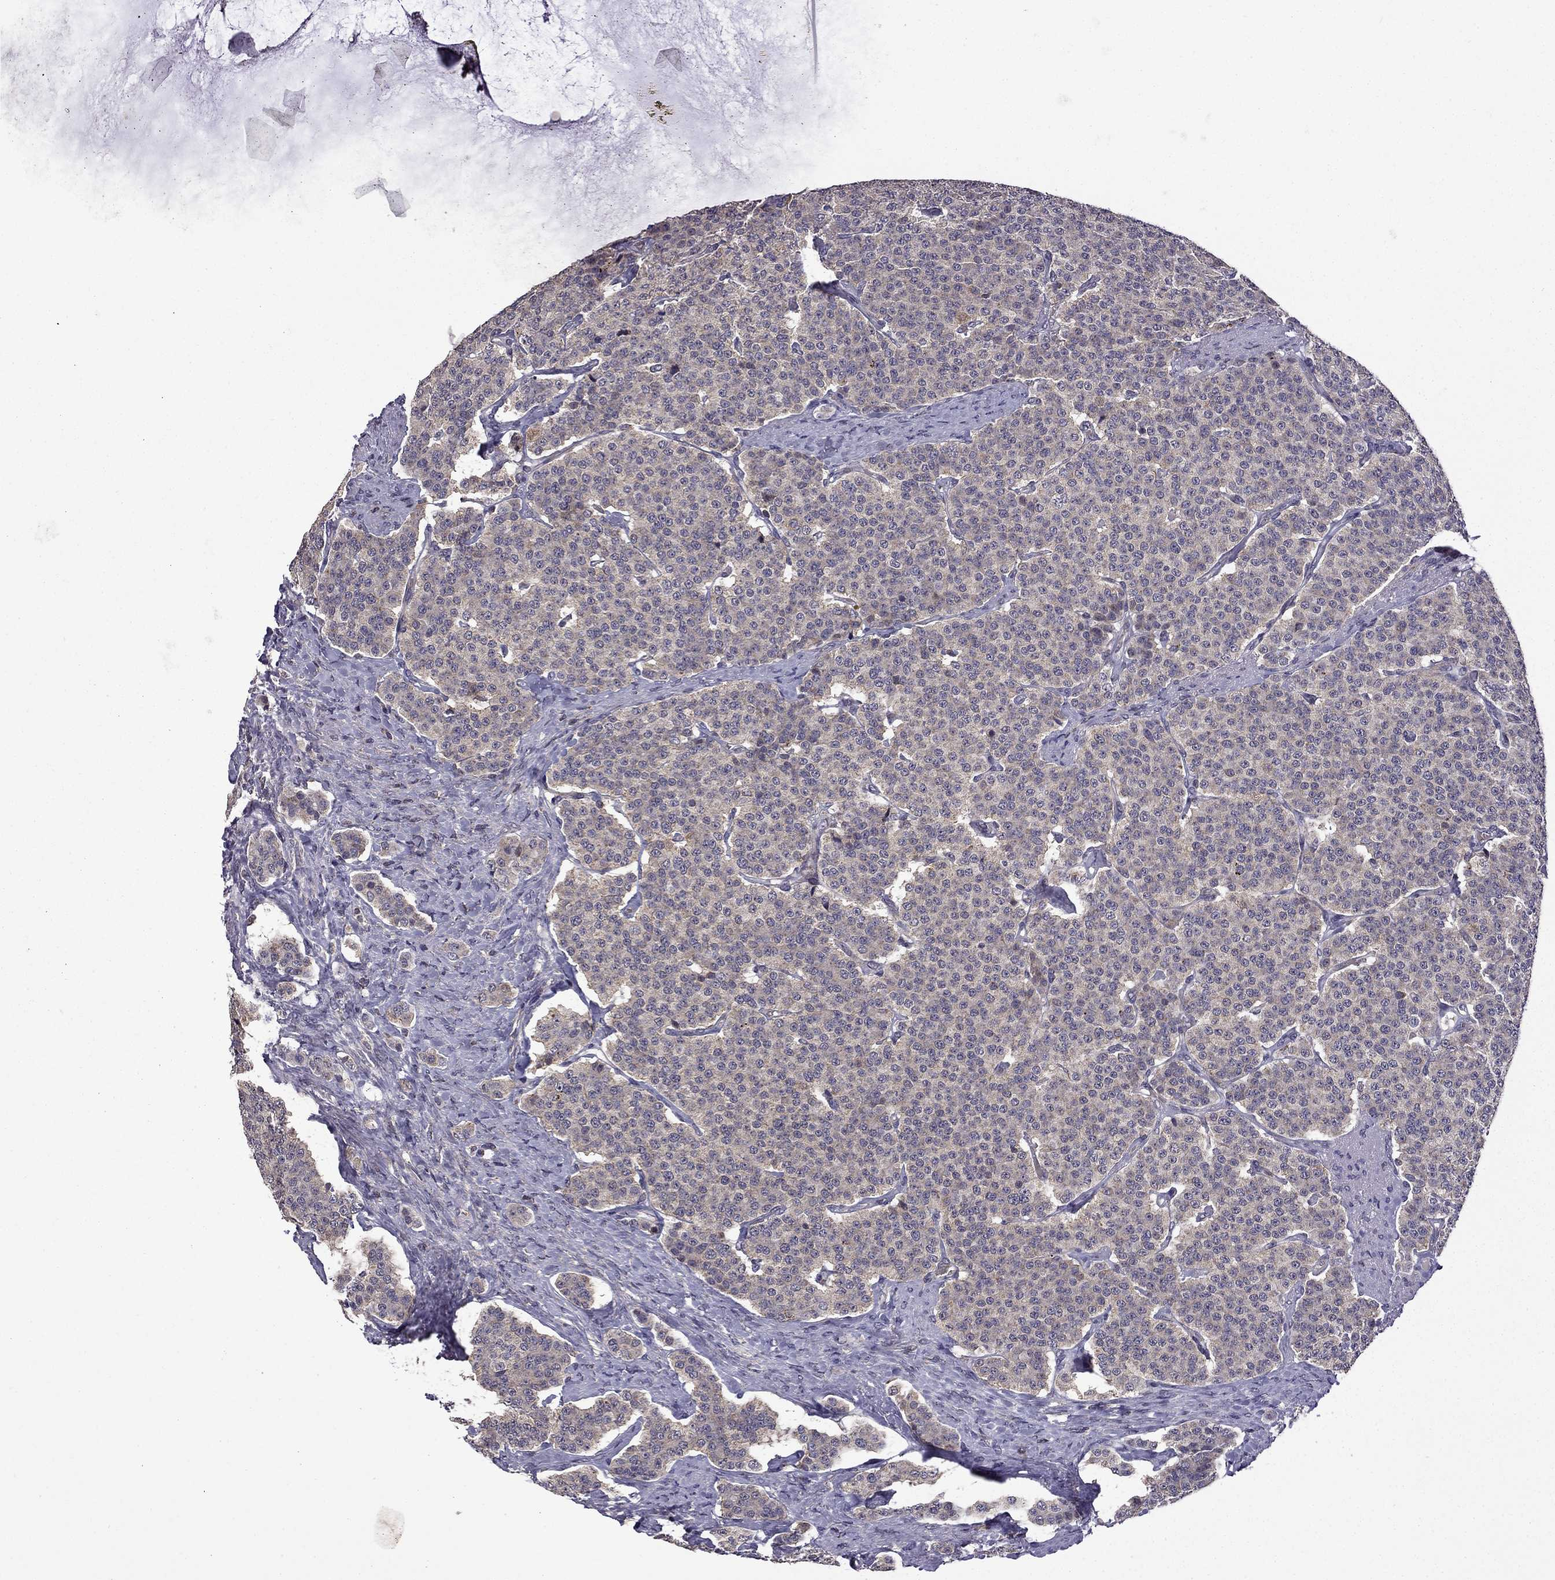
{"staining": {"intensity": "negative", "quantity": "none", "location": "none"}, "tissue": "carcinoid", "cell_type": "Tumor cells", "image_type": "cancer", "snomed": [{"axis": "morphology", "description": "Carcinoid, malignant, NOS"}, {"axis": "topography", "description": "Small intestine"}], "caption": "DAB immunohistochemical staining of carcinoid (malignant) exhibits no significant staining in tumor cells. (DAB (3,3'-diaminobenzidine) immunohistochemistry visualized using brightfield microscopy, high magnification).", "gene": "TAB2", "patient": {"sex": "female", "age": 58}}